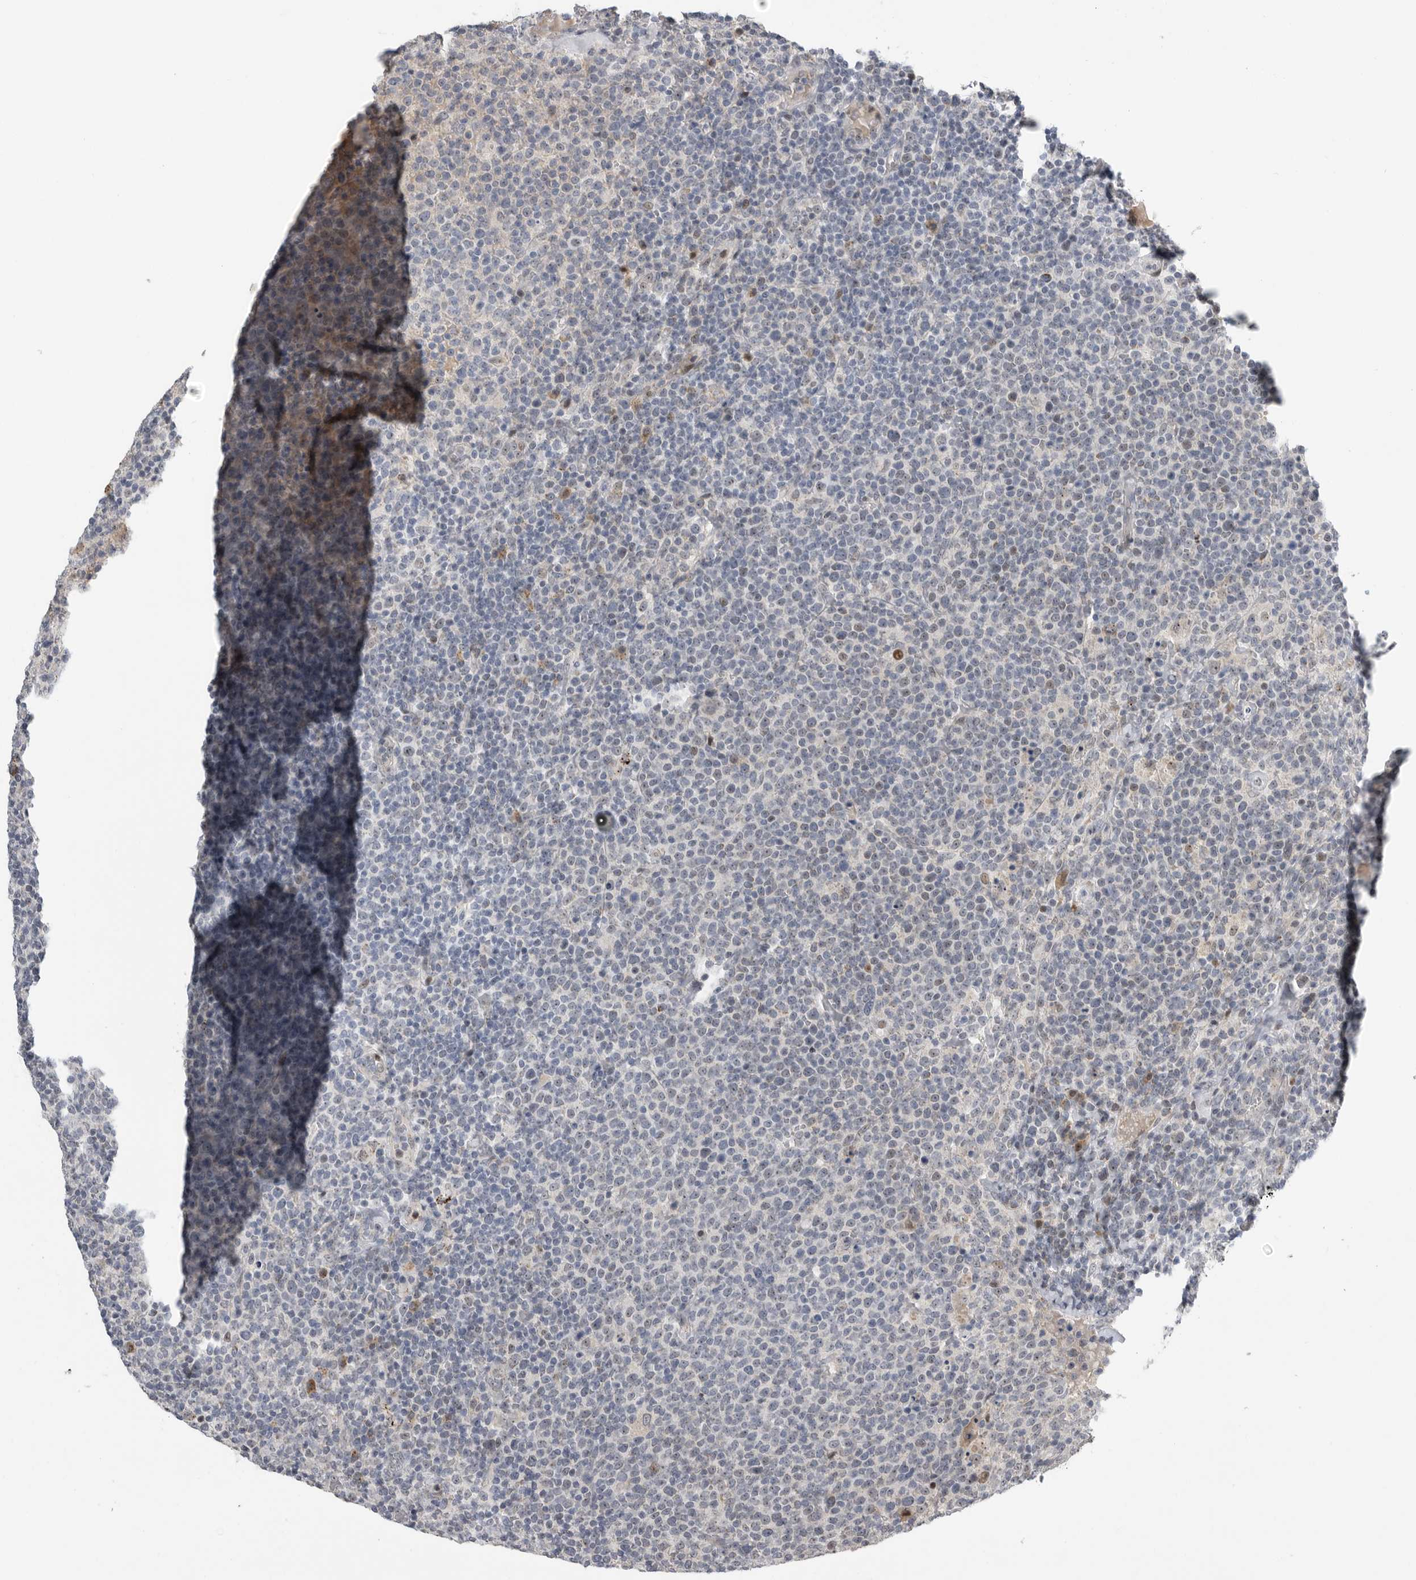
{"staining": {"intensity": "negative", "quantity": "none", "location": "none"}, "tissue": "lymphoma", "cell_type": "Tumor cells", "image_type": "cancer", "snomed": [{"axis": "morphology", "description": "Malignant lymphoma, non-Hodgkin's type, High grade"}, {"axis": "topography", "description": "Lymph node"}], "caption": "Micrograph shows no protein staining in tumor cells of lymphoma tissue.", "gene": "PCMTD1", "patient": {"sex": "male", "age": 61}}